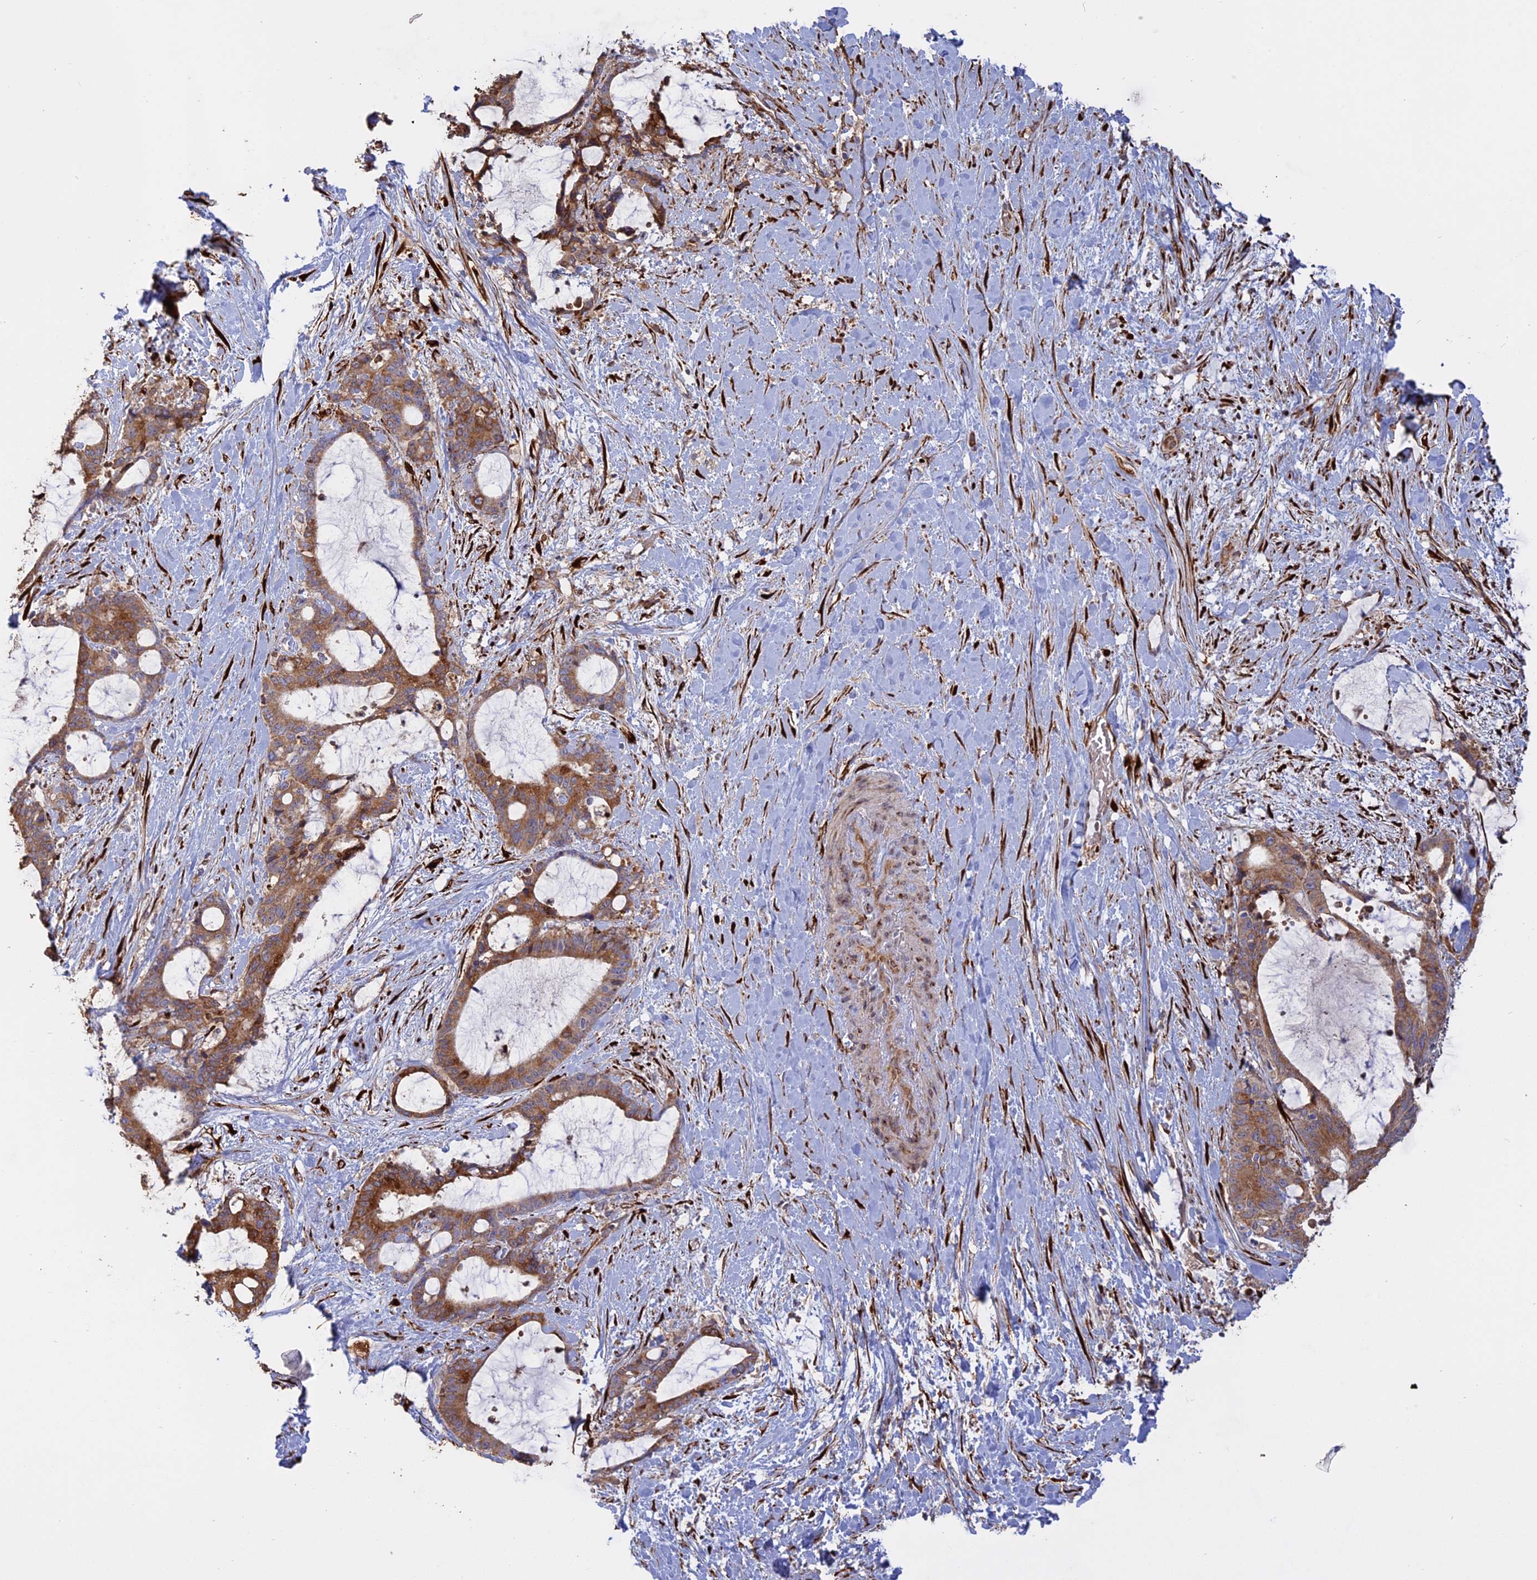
{"staining": {"intensity": "moderate", "quantity": ">75%", "location": "cytoplasmic/membranous"}, "tissue": "liver cancer", "cell_type": "Tumor cells", "image_type": "cancer", "snomed": [{"axis": "morphology", "description": "Normal tissue, NOS"}, {"axis": "morphology", "description": "Cholangiocarcinoma"}, {"axis": "topography", "description": "Liver"}, {"axis": "topography", "description": "Peripheral nerve tissue"}], "caption": "Protein staining of liver cancer tissue reveals moderate cytoplasmic/membranous staining in approximately >75% of tumor cells.", "gene": "PPIC", "patient": {"sex": "female", "age": 73}}